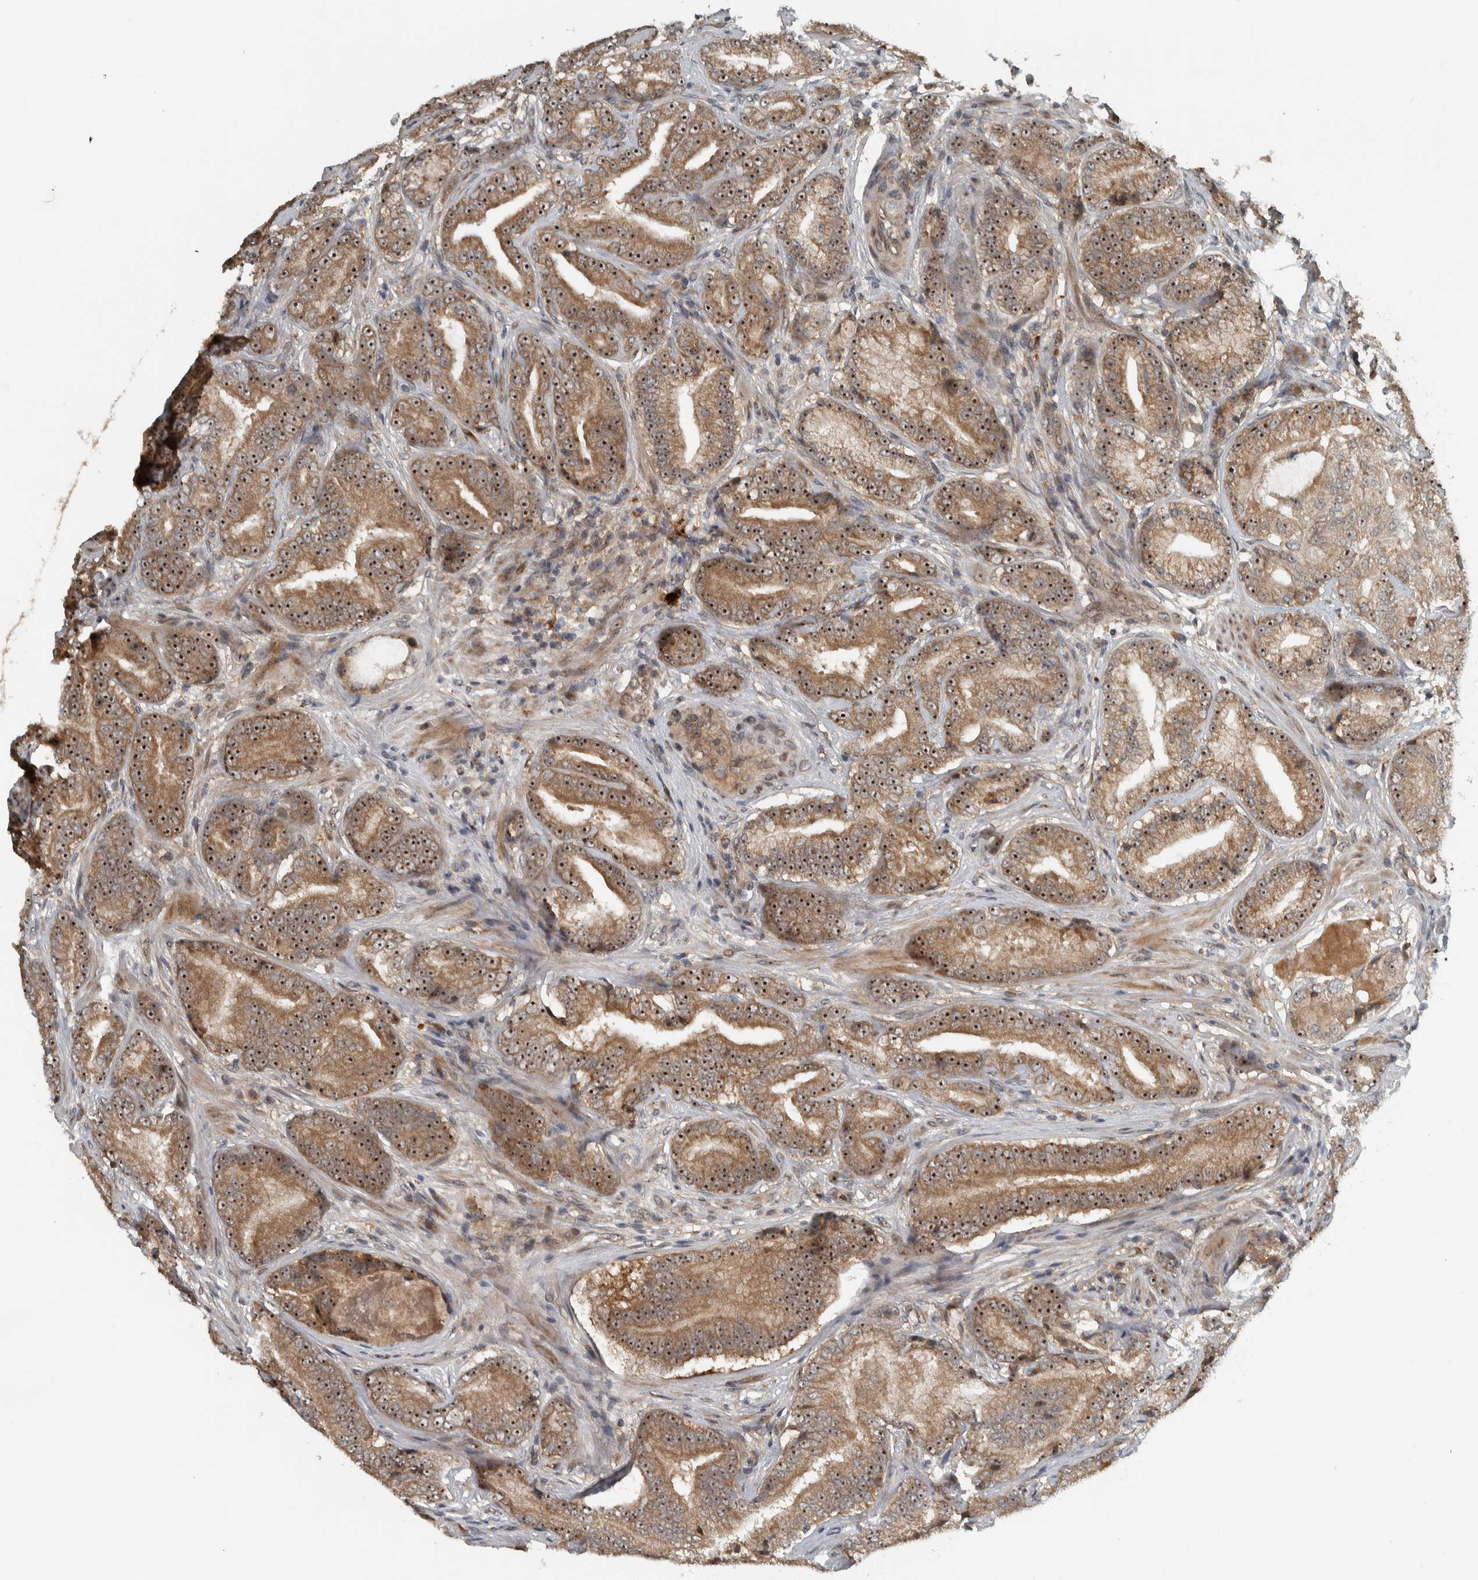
{"staining": {"intensity": "strong", "quantity": ">75%", "location": "cytoplasmic/membranous,nuclear"}, "tissue": "prostate cancer", "cell_type": "Tumor cells", "image_type": "cancer", "snomed": [{"axis": "morphology", "description": "Adenocarcinoma, High grade"}, {"axis": "topography", "description": "Prostate"}], "caption": "Immunohistochemical staining of prostate adenocarcinoma (high-grade) displays high levels of strong cytoplasmic/membranous and nuclear positivity in approximately >75% of tumor cells. (DAB IHC, brown staining for protein, blue staining for nuclei).", "gene": "XPO5", "patient": {"sex": "male", "age": 55}}